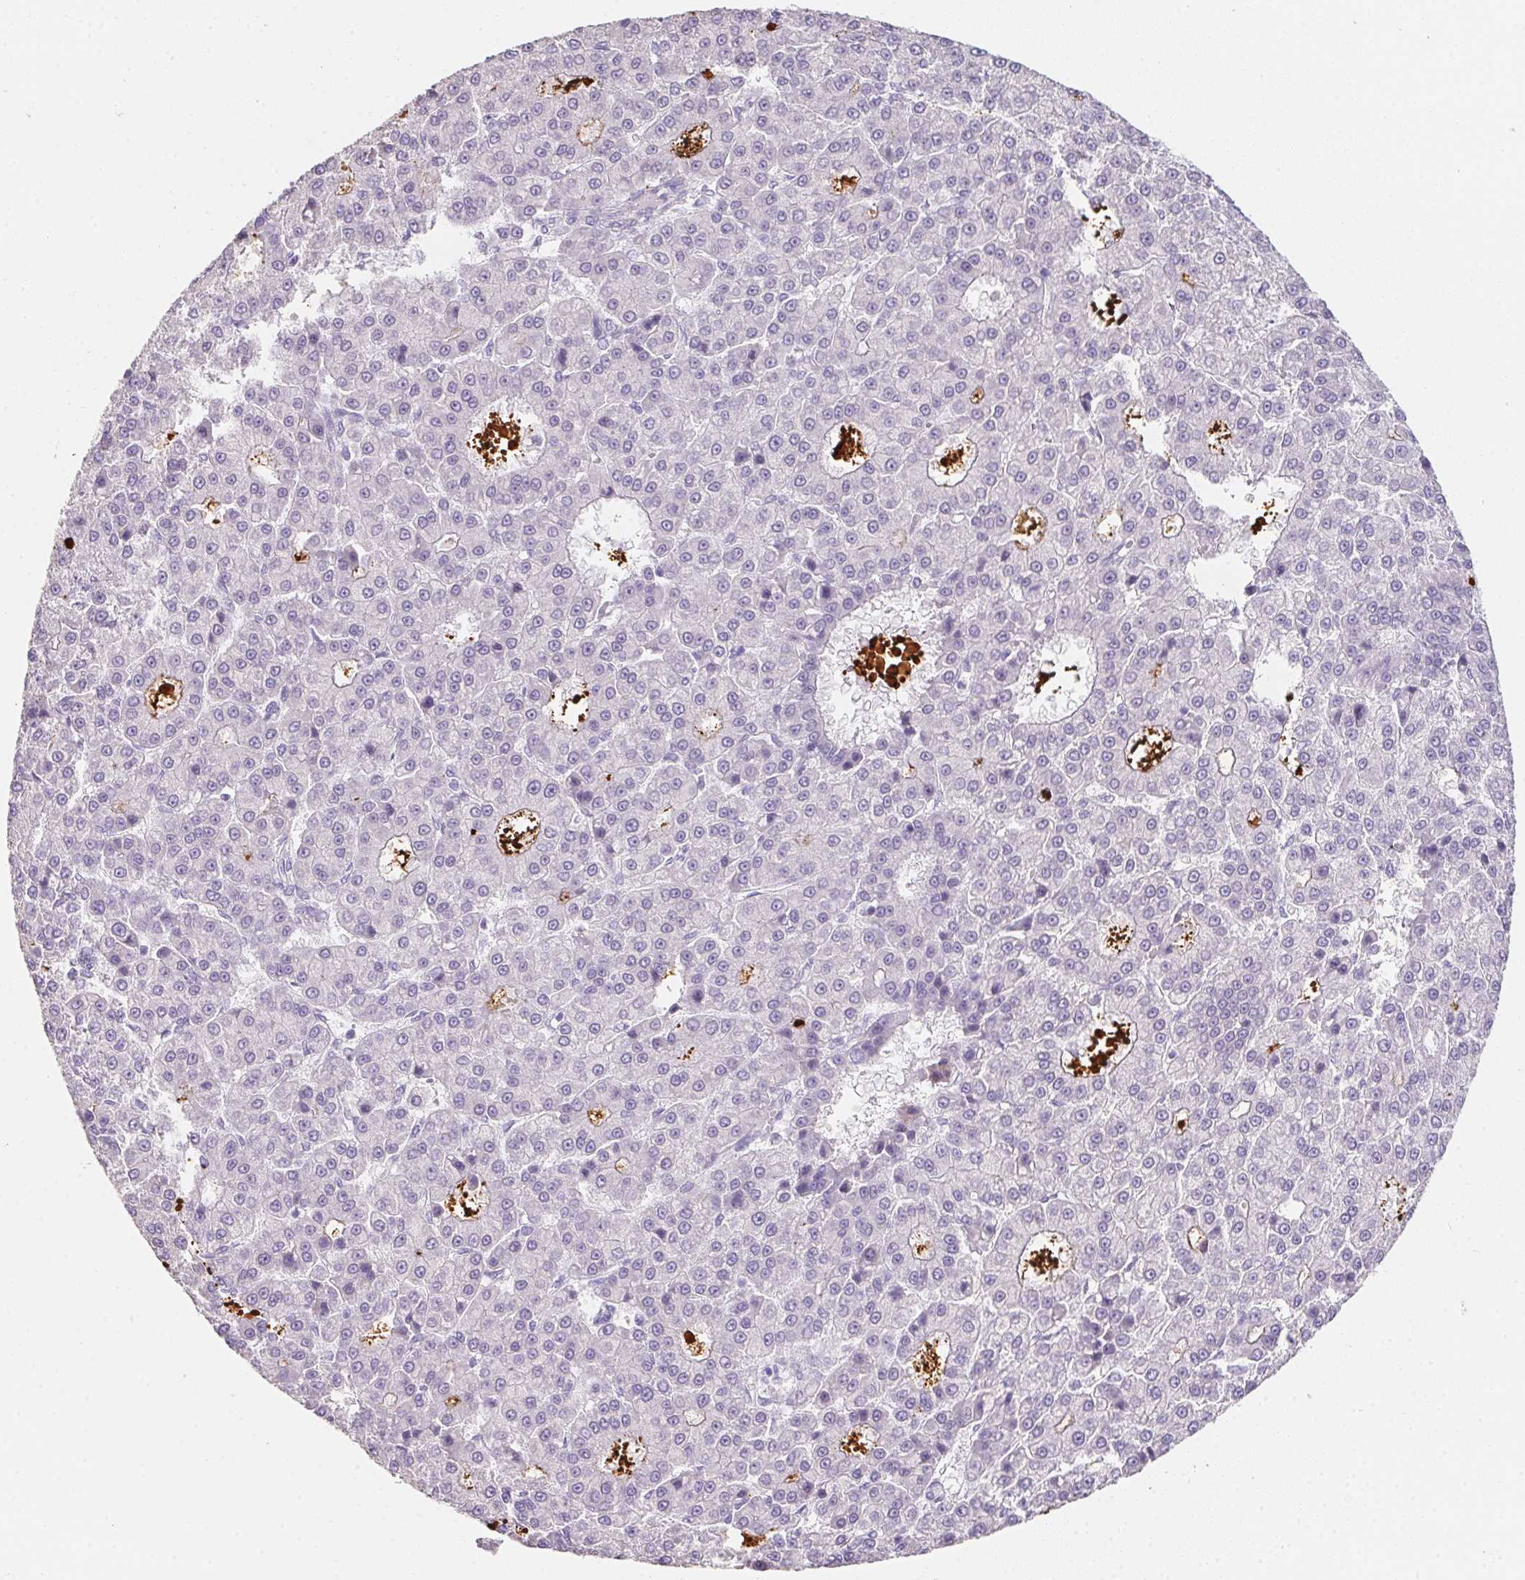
{"staining": {"intensity": "negative", "quantity": "none", "location": "none"}, "tissue": "liver cancer", "cell_type": "Tumor cells", "image_type": "cancer", "snomed": [{"axis": "morphology", "description": "Carcinoma, Hepatocellular, NOS"}, {"axis": "topography", "description": "Liver"}], "caption": "High magnification brightfield microscopy of hepatocellular carcinoma (liver) stained with DAB (brown) and counterstained with hematoxylin (blue): tumor cells show no significant expression.", "gene": "MYL4", "patient": {"sex": "male", "age": 70}}